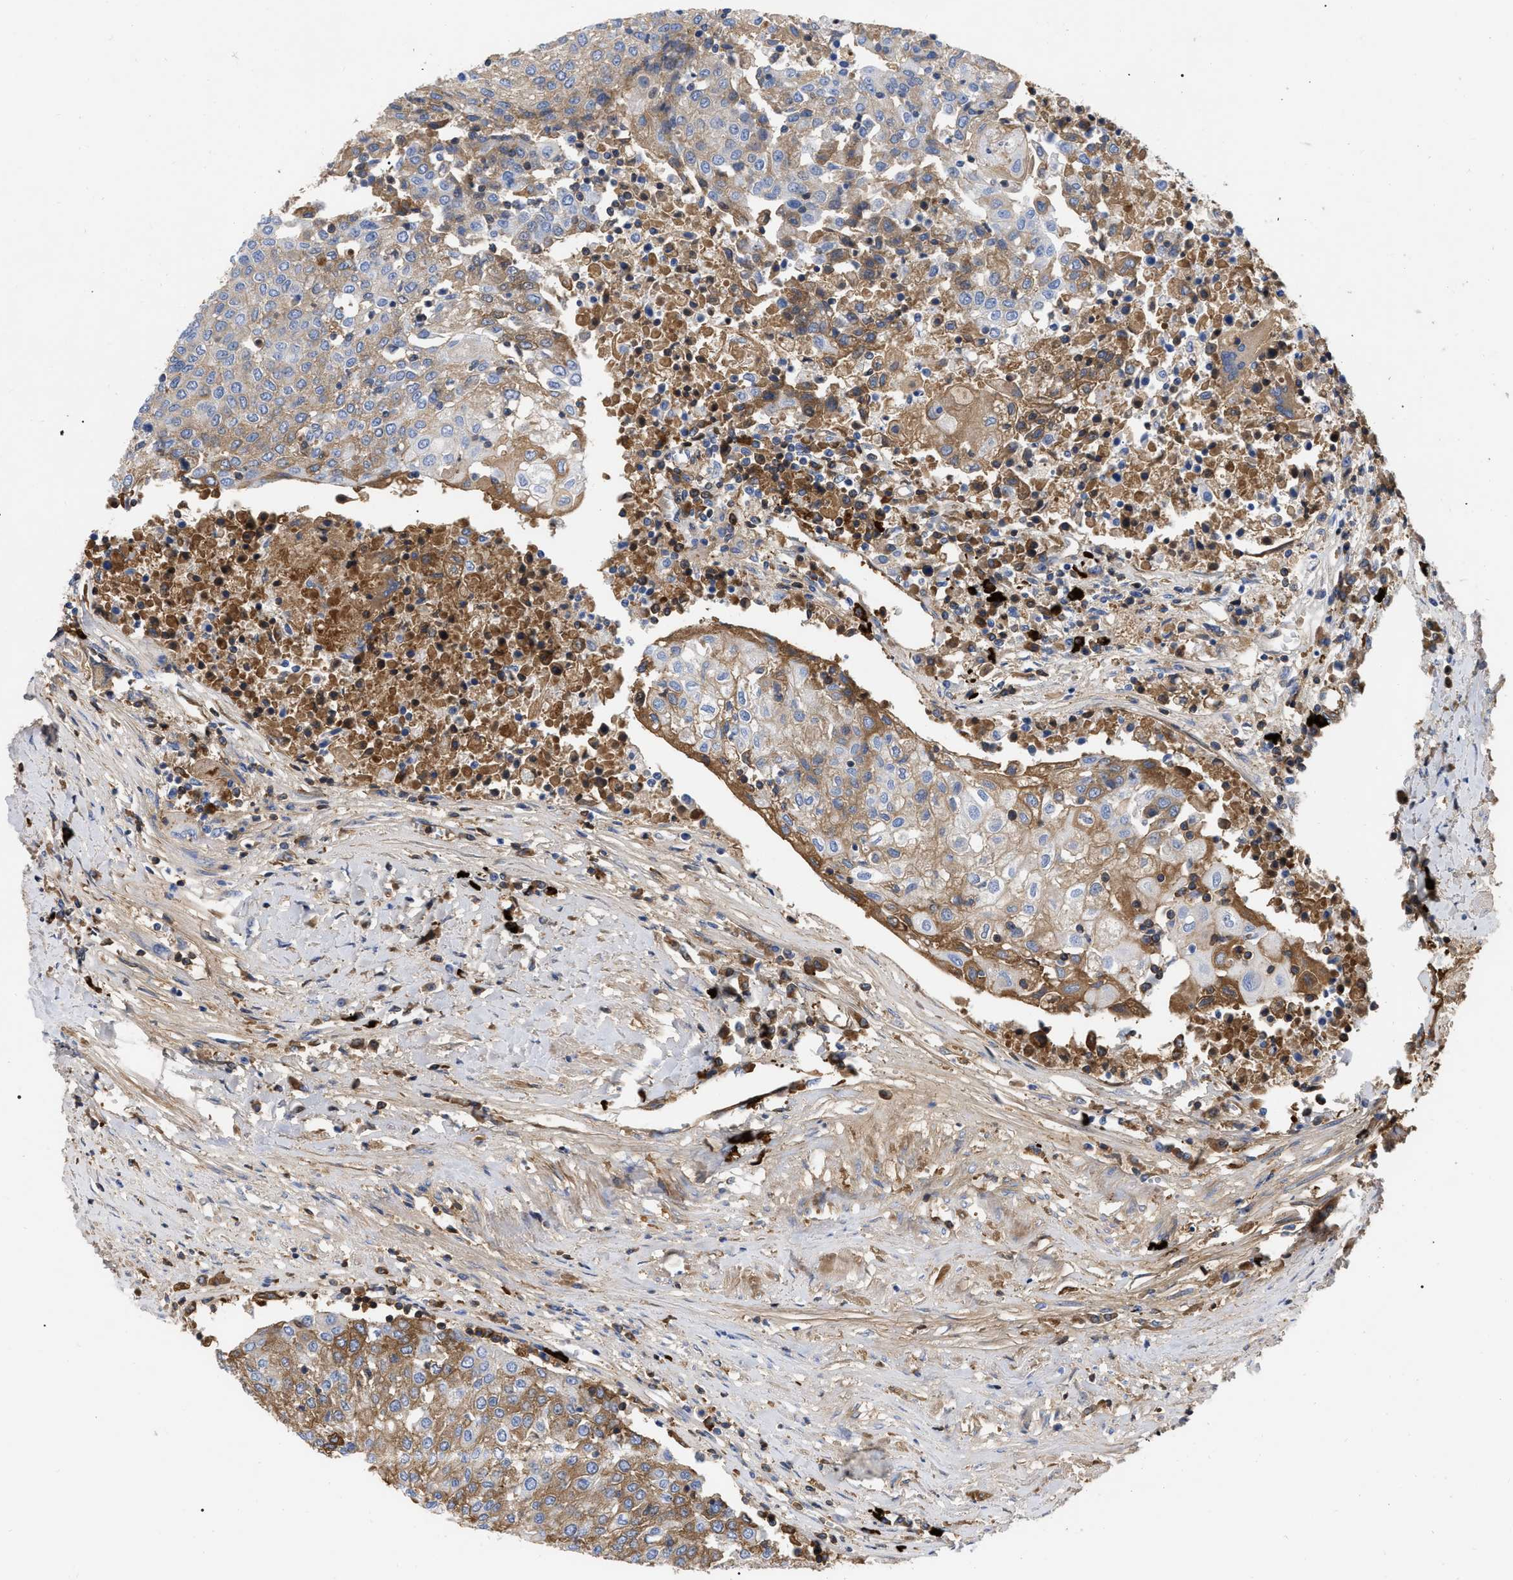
{"staining": {"intensity": "moderate", "quantity": ">75%", "location": "cytoplasmic/membranous"}, "tissue": "urothelial cancer", "cell_type": "Tumor cells", "image_type": "cancer", "snomed": [{"axis": "morphology", "description": "Urothelial carcinoma, High grade"}, {"axis": "topography", "description": "Urinary bladder"}], "caption": "Brown immunohistochemical staining in urothelial carcinoma (high-grade) shows moderate cytoplasmic/membranous staining in approximately >75% of tumor cells.", "gene": "IGHV5-51", "patient": {"sex": "female", "age": 85}}